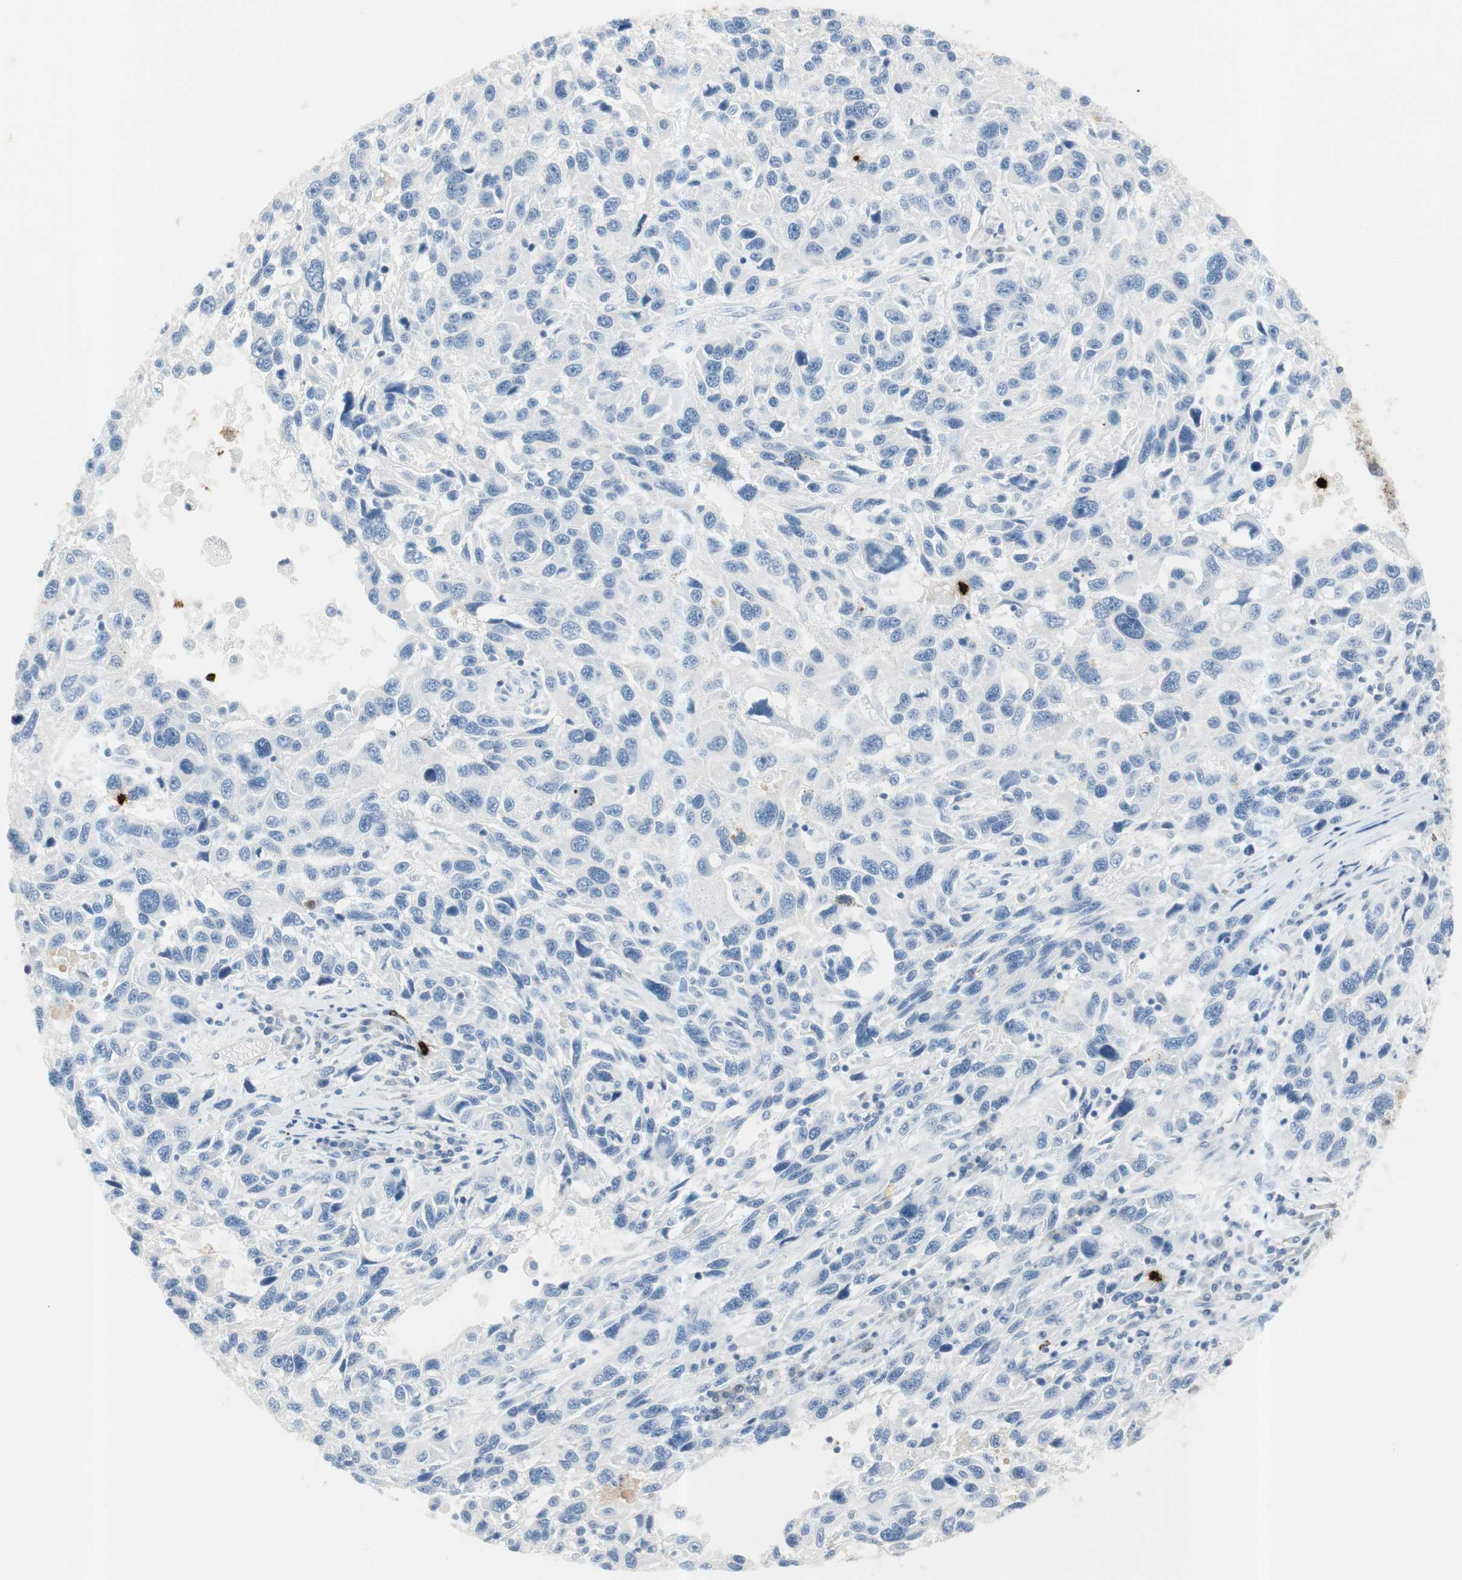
{"staining": {"intensity": "negative", "quantity": "none", "location": "none"}, "tissue": "melanoma", "cell_type": "Tumor cells", "image_type": "cancer", "snomed": [{"axis": "morphology", "description": "Malignant melanoma, NOS"}, {"axis": "topography", "description": "Skin"}], "caption": "This is an immunohistochemistry micrograph of human melanoma. There is no staining in tumor cells.", "gene": "PRTN3", "patient": {"sex": "male", "age": 53}}